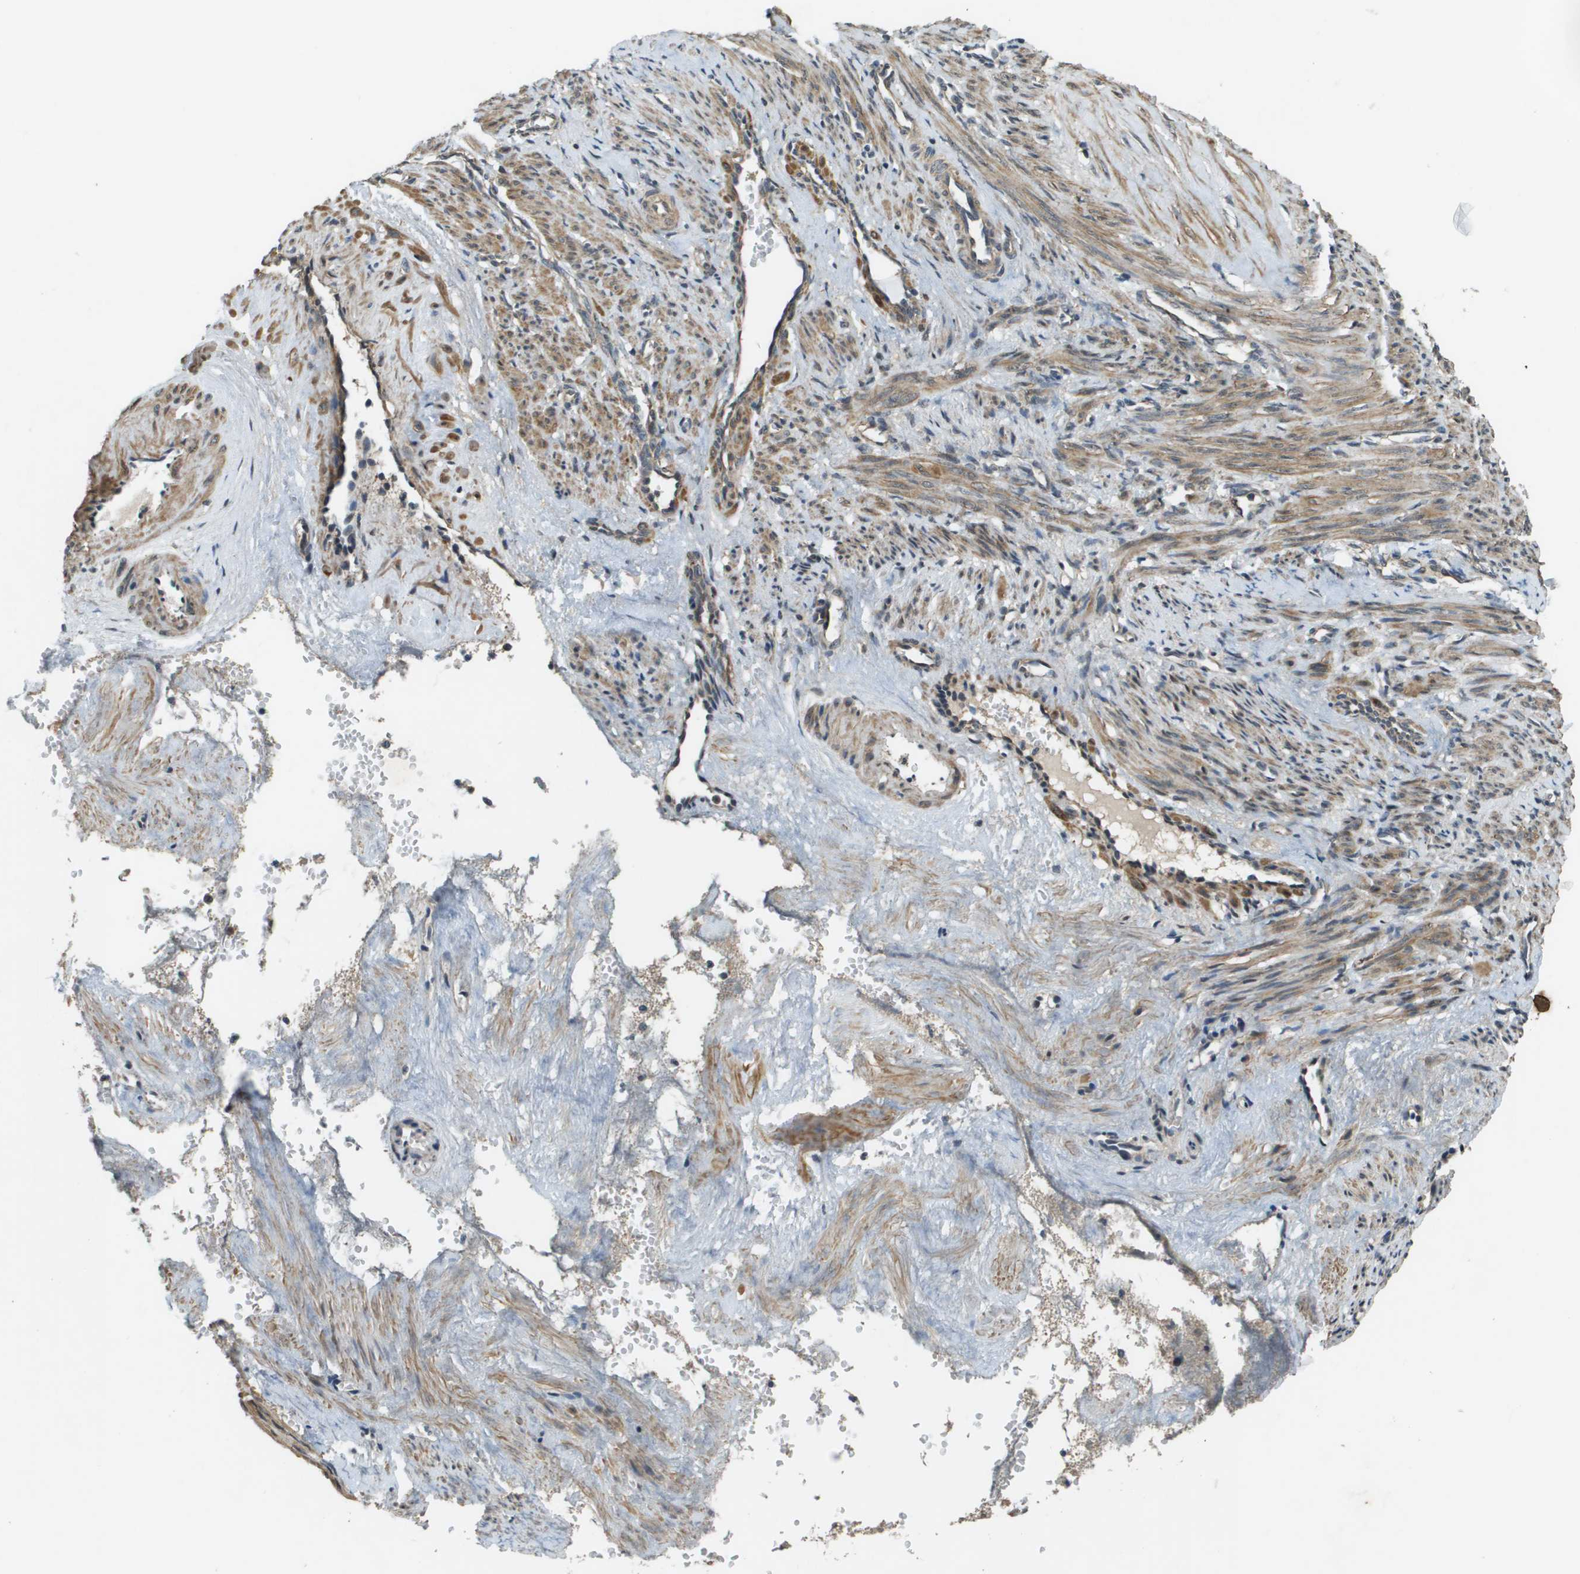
{"staining": {"intensity": "moderate", "quantity": ">75%", "location": "cytoplasmic/membranous"}, "tissue": "smooth muscle", "cell_type": "Smooth muscle cells", "image_type": "normal", "snomed": [{"axis": "morphology", "description": "Normal tissue, NOS"}, {"axis": "topography", "description": "Endometrium"}], "caption": "Benign smooth muscle was stained to show a protein in brown. There is medium levels of moderate cytoplasmic/membranous positivity in about >75% of smooth muscle cells. The protein of interest is stained brown, and the nuclei are stained in blue (DAB IHC with brightfield microscopy, high magnification).", "gene": "CDKN2C", "patient": {"sex": "female", "age": 33}}